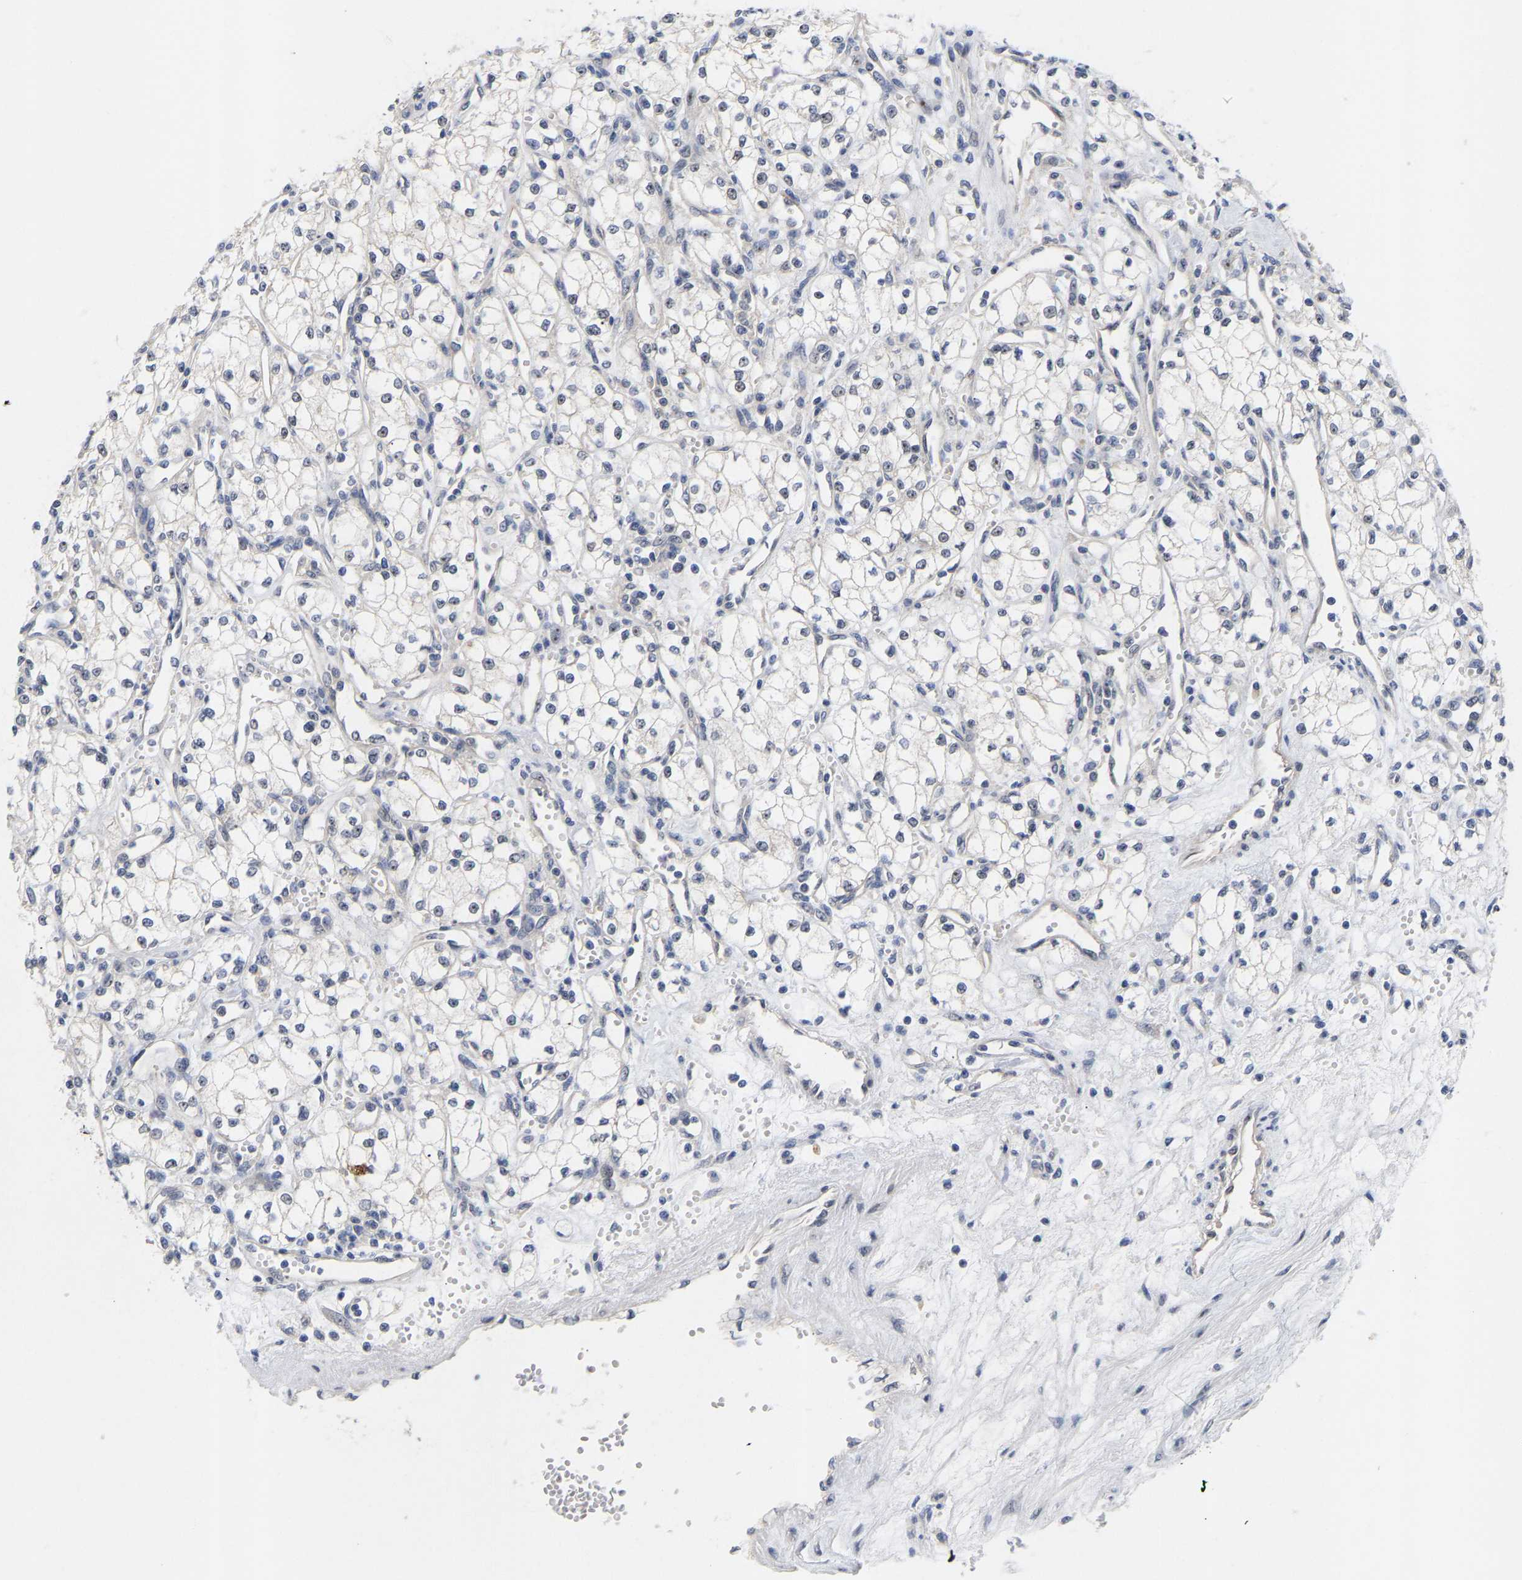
{"staining": {"intensity": "negative", "quantity": "none", "location": "none"}, "tissue": "renal cancer", "cell_type": "Tumor cells", "image_type": "cancer", "snomed": [{"axis": "morphology", "description": "Adenocarcinoma, NOS"}, {"axis": "topography", "description": "Kidney"}], "caption": "Tumor cells show no significant positivity in adenocarcinoma (renal). The staining is performed using DAB brown chromogen with nuclei counter-stained in using hematoxylin.", "gene": "NLE1", "patient": {"sex": "male", "age": 59}}